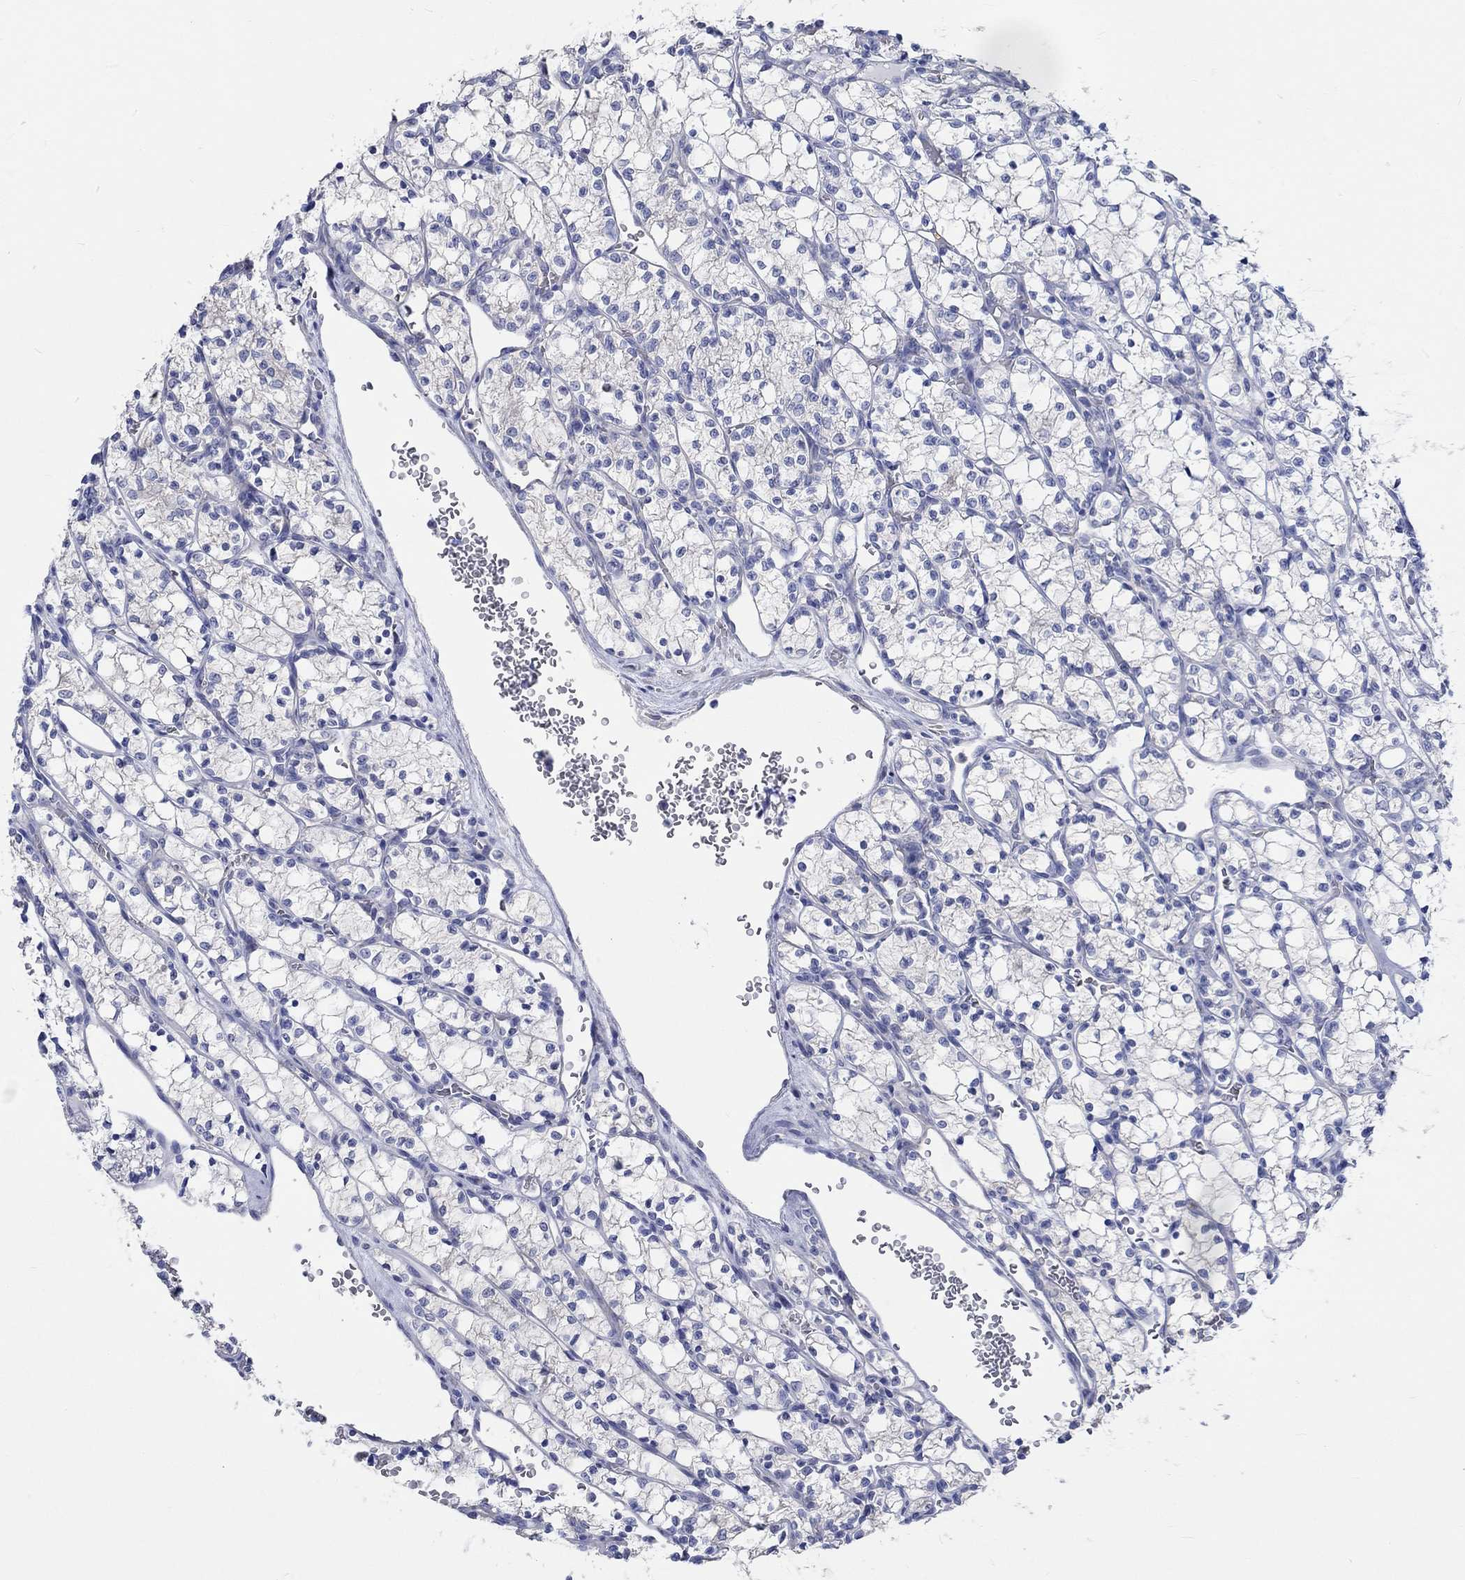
{"staining": {"intensity": "negative", "quantity": "none", "location": "none"}, "tissue": "renal cancer", "cell_type": "Tumor cells", "image_type": "cancer", "snomed": [{"axis": "morphology", "description": "Adenocarcinoma, NOS"}, {"axis": "topography", "description": "Kidney"}], "caption": "This photomicrograph is of adenocarcinoma (renal) stained with immunohistochemistry (IHC) to label a protein in brown with the nuclei are counter-stained blue. There is no staining in tumor cells.", "gene": "KCNA1", "patient": {"sex": "female", "age": 69}}